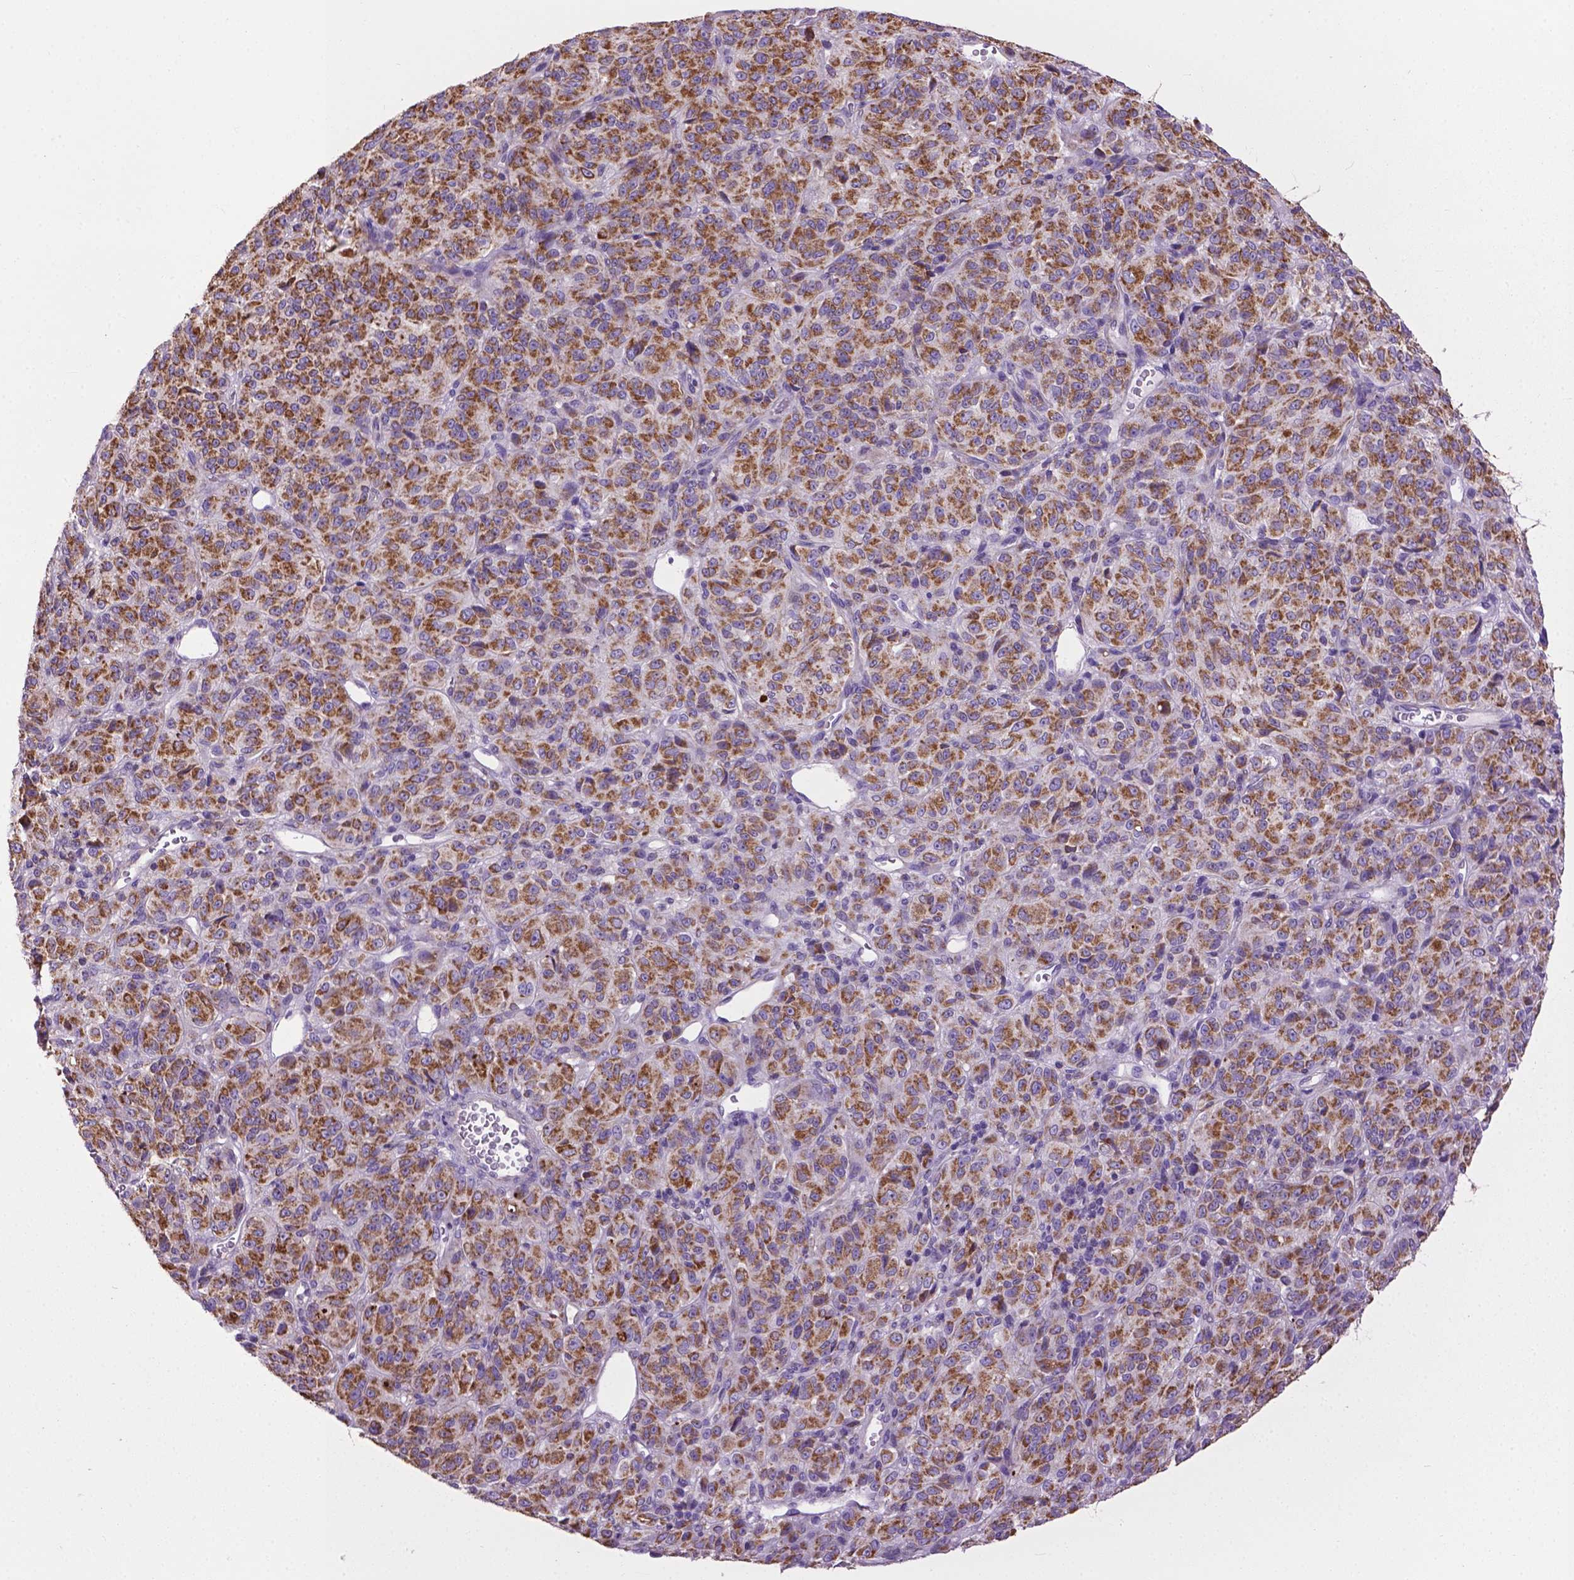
{"staining": {"intensity": "moderate", "quantity": ">75%", "location": "cytoplasmic/membranous"}, "tissue": "melanoma", "cell_type": "Tumor cells", "image_type": "cancer", "snomed": [{"axis": "morphology", "description": "Malignant melanoma, Metastatic site"}, {"axis": "topography", "description": "Brain"}], "caption": "Protein expression analysis of melanoma shows moderate cytoplasmic/membranous expression in about >75% of tumor cells.", "gene": "VDAC1", "patient": {"sex": "female", "age": 56}}